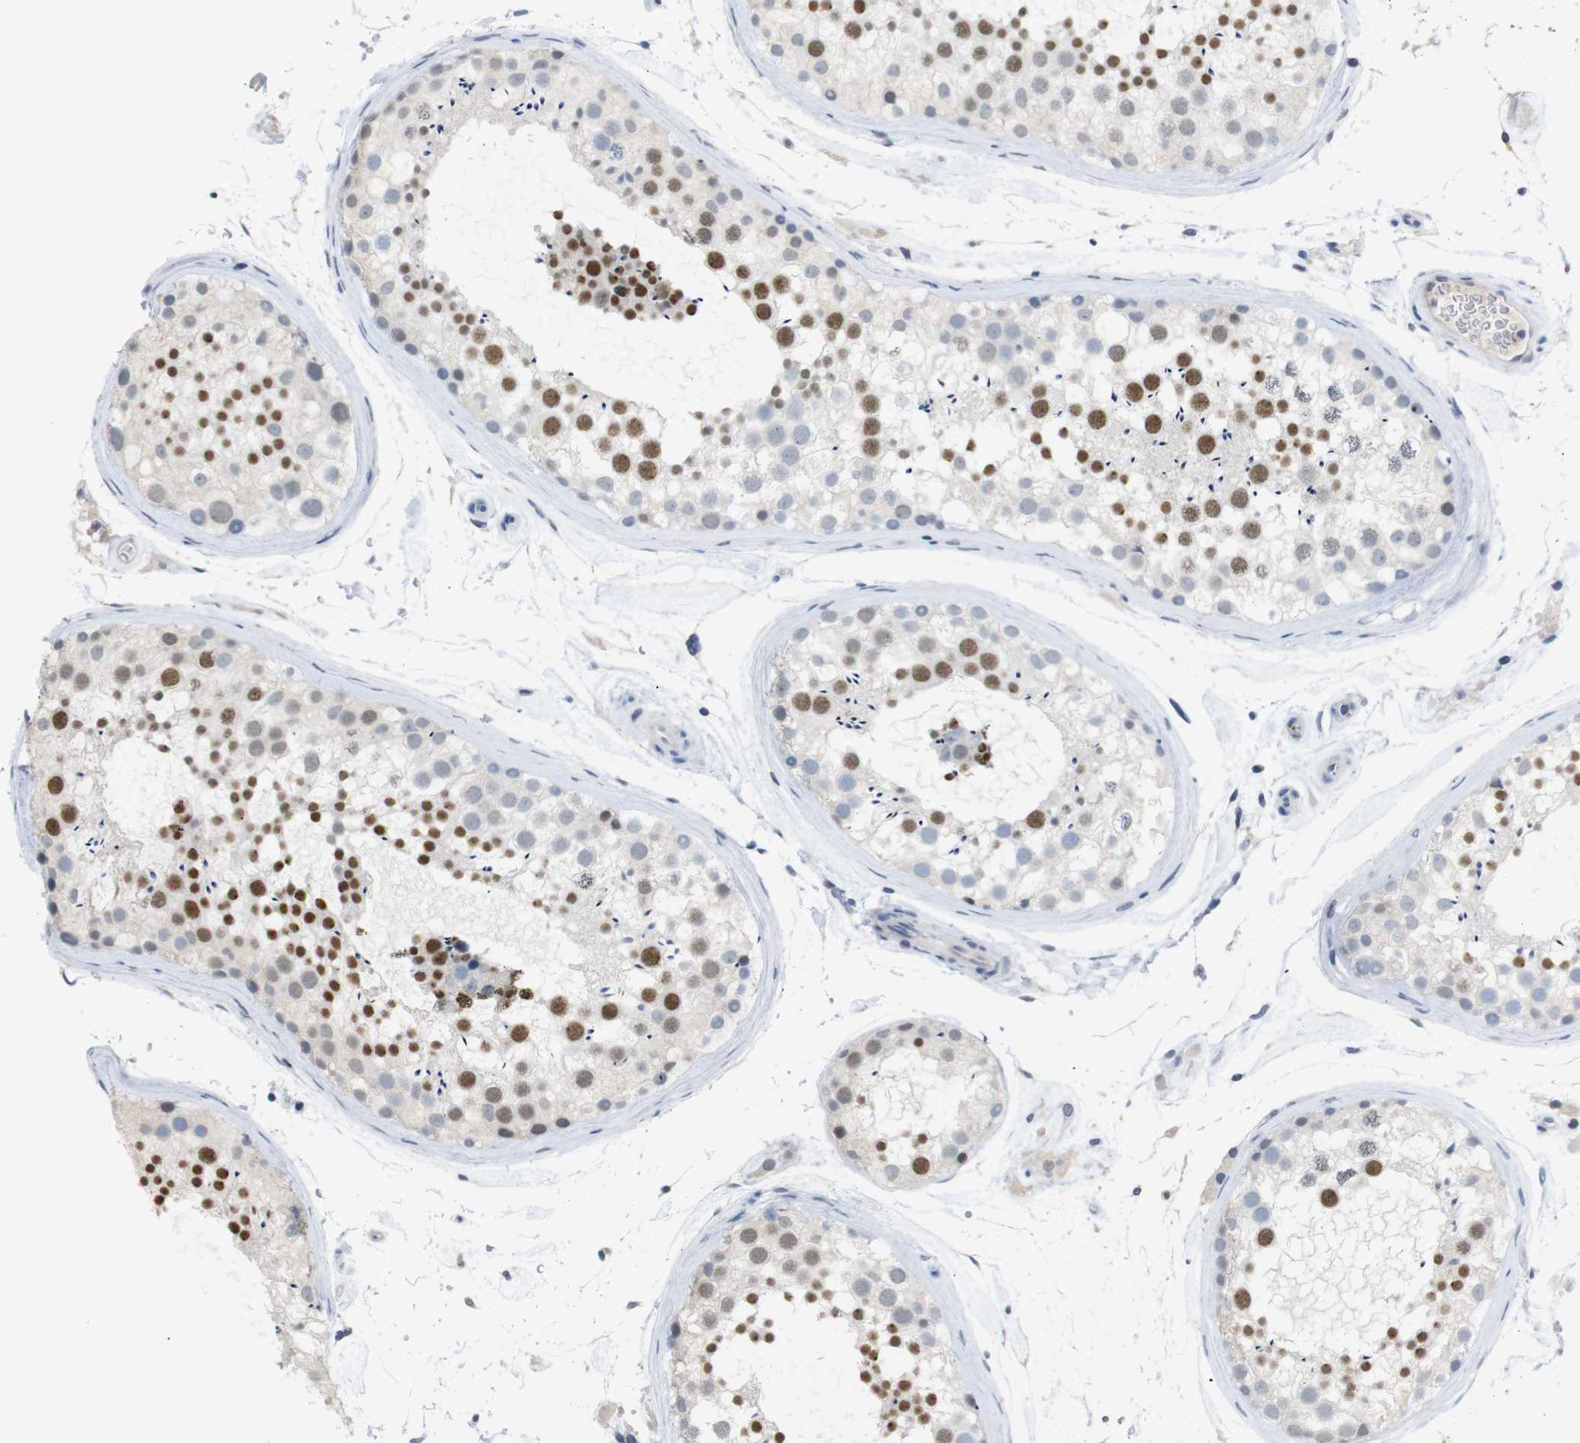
{"staining": {"intensity": "moderate", "quantity": "25%-75%", "location": "nuclear"}, "tissue": "testis", "cell_type": "Cells in seminiferous ducts", "image_type": "normal", "snomed": [{"axis": "morphology", "description": "Normal tissue, NOS"}, {"axis": "topography", "description": "Testis"}], "caption": "A medium amount of moderate nuclear staining is present in about 25%-75% of cells in seminiferous ducts in benign testis.", "gene": "CHRM5", "patient": {"sex": "male", "age": 46}}